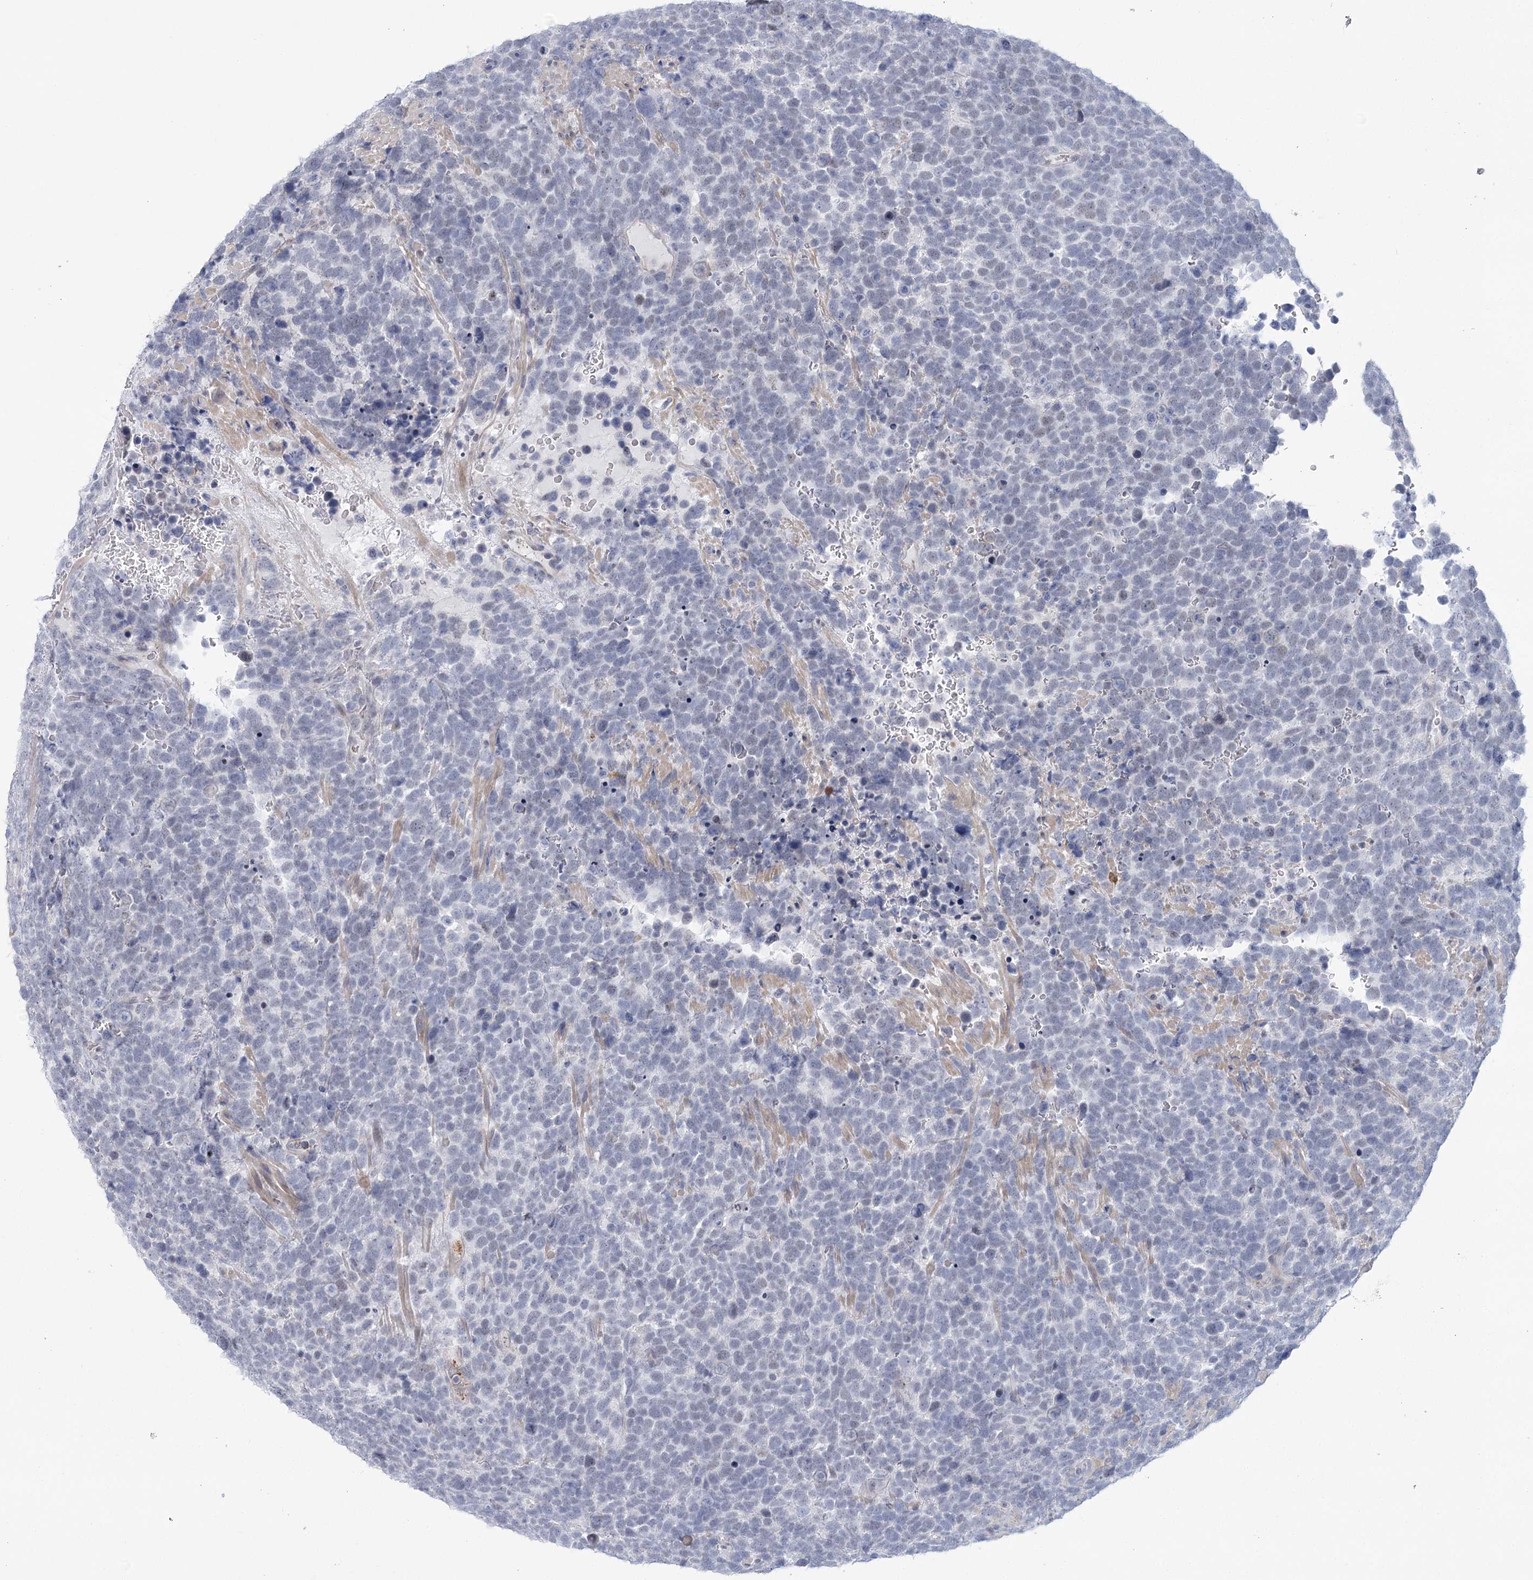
{"staining": {"intensity": "negative", "quantity": "none", "location": "none"}, "tissue": "urothelial cancer", "cell_type": "Tumor cells", "image_type": "cancer", "snomed": [{"axis": "morphology", "description": "Urothelial carcinoma, High grade"}, {"axis": "topography", "description": "Urinary bladder"}], "caption": "Urothelial cancer was stained to show a protein in brown. There is no significant positivity in tumor cells.", "gene": "FAM76B", "patient": {"sex": "female", "age": 82}}